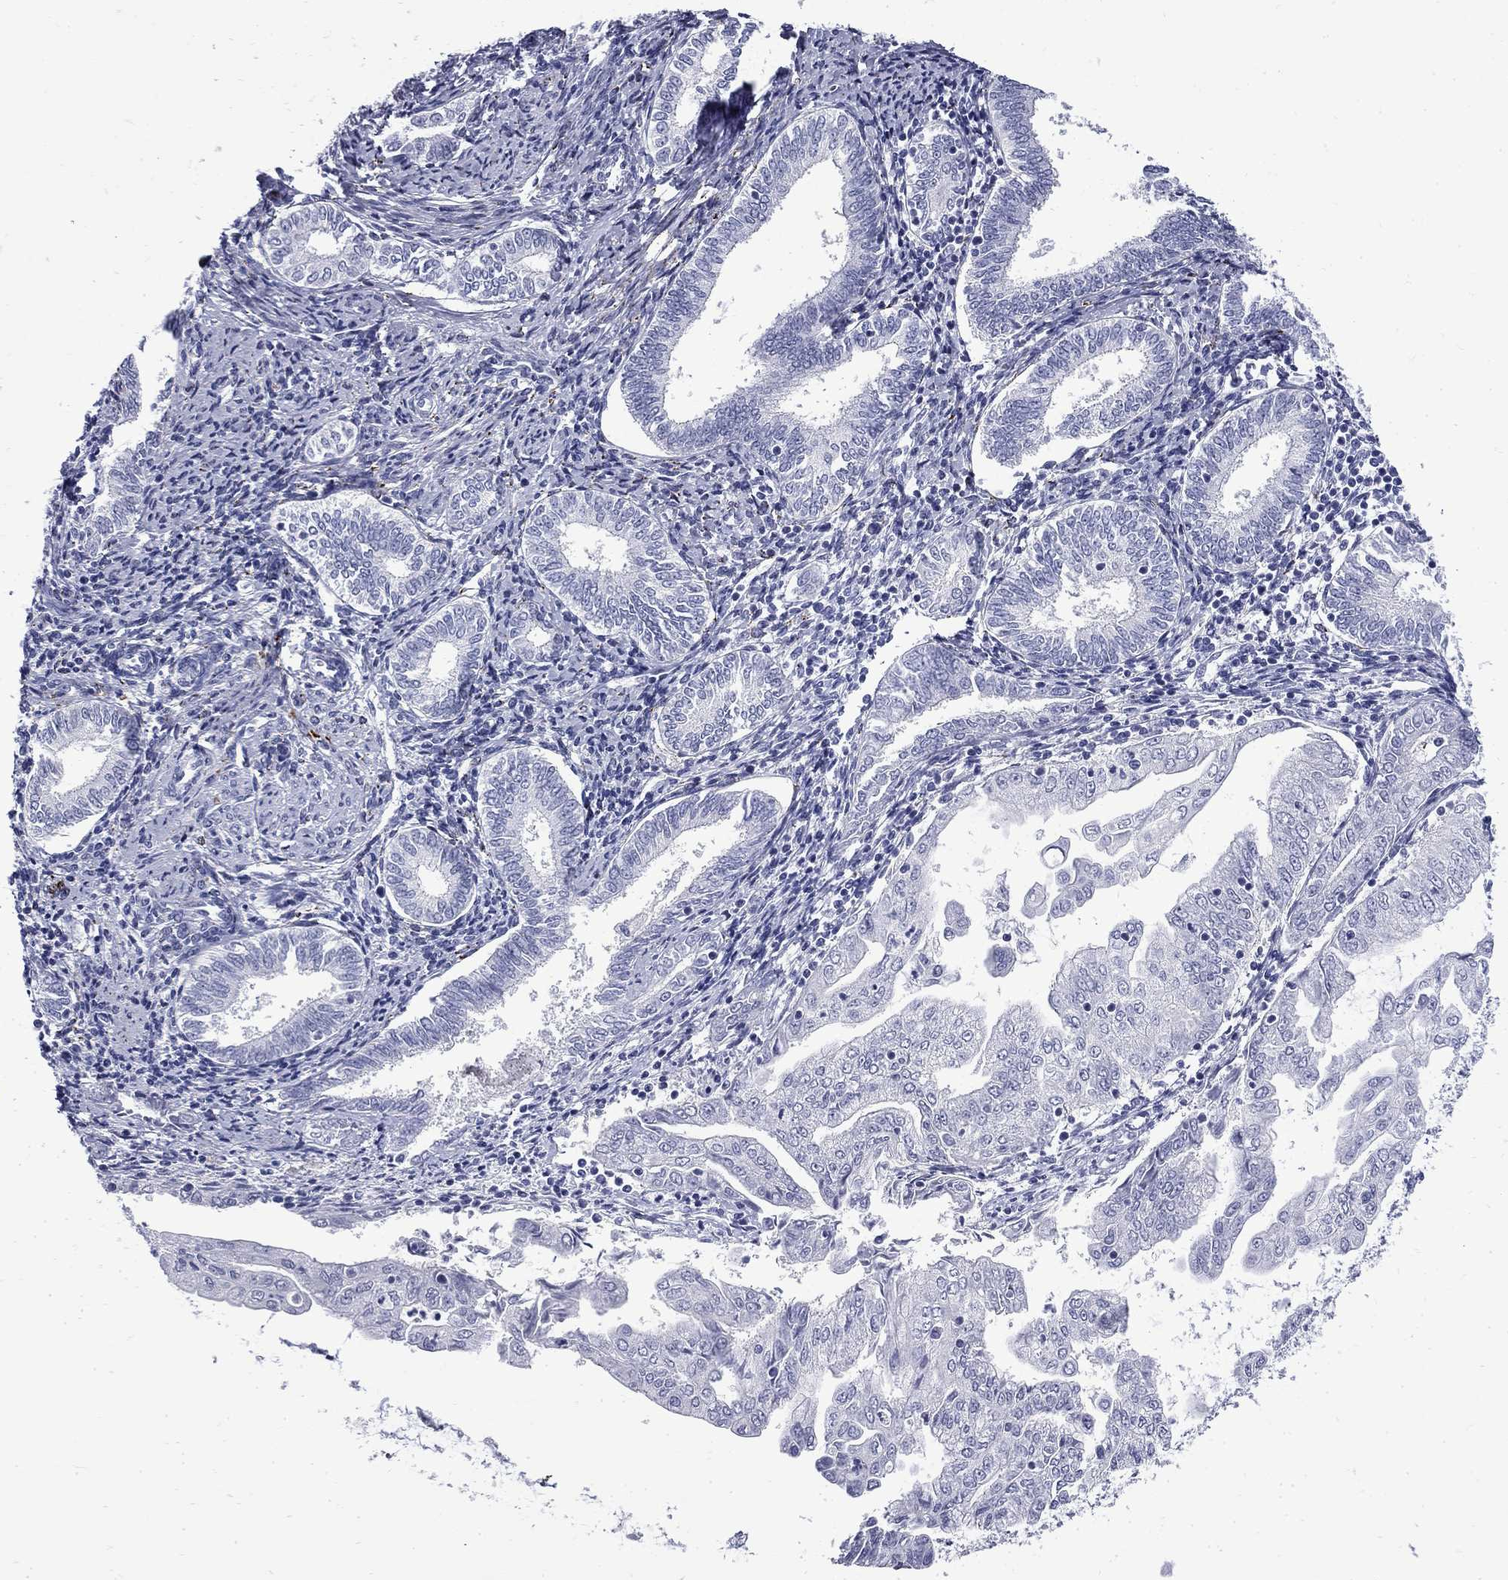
{"staining": {"intensity": "negative", "quantity": "none", "location": "none"}, "tissue": "endometrial cancer", "cell_type": "Tumor cells", "image_type": "cancer", "snomed": [{"axis": "morphology", "description": "Adenocarcinoma, NOS"}, {"axis": "topography", "description": "Endometrium"}], "caption": "Endometrial cancer was stained to show a protein in brown. There is no significant expression in tumor cells.", "gene": "MGARP", "patient": {"sex": "female", "age": 56}}